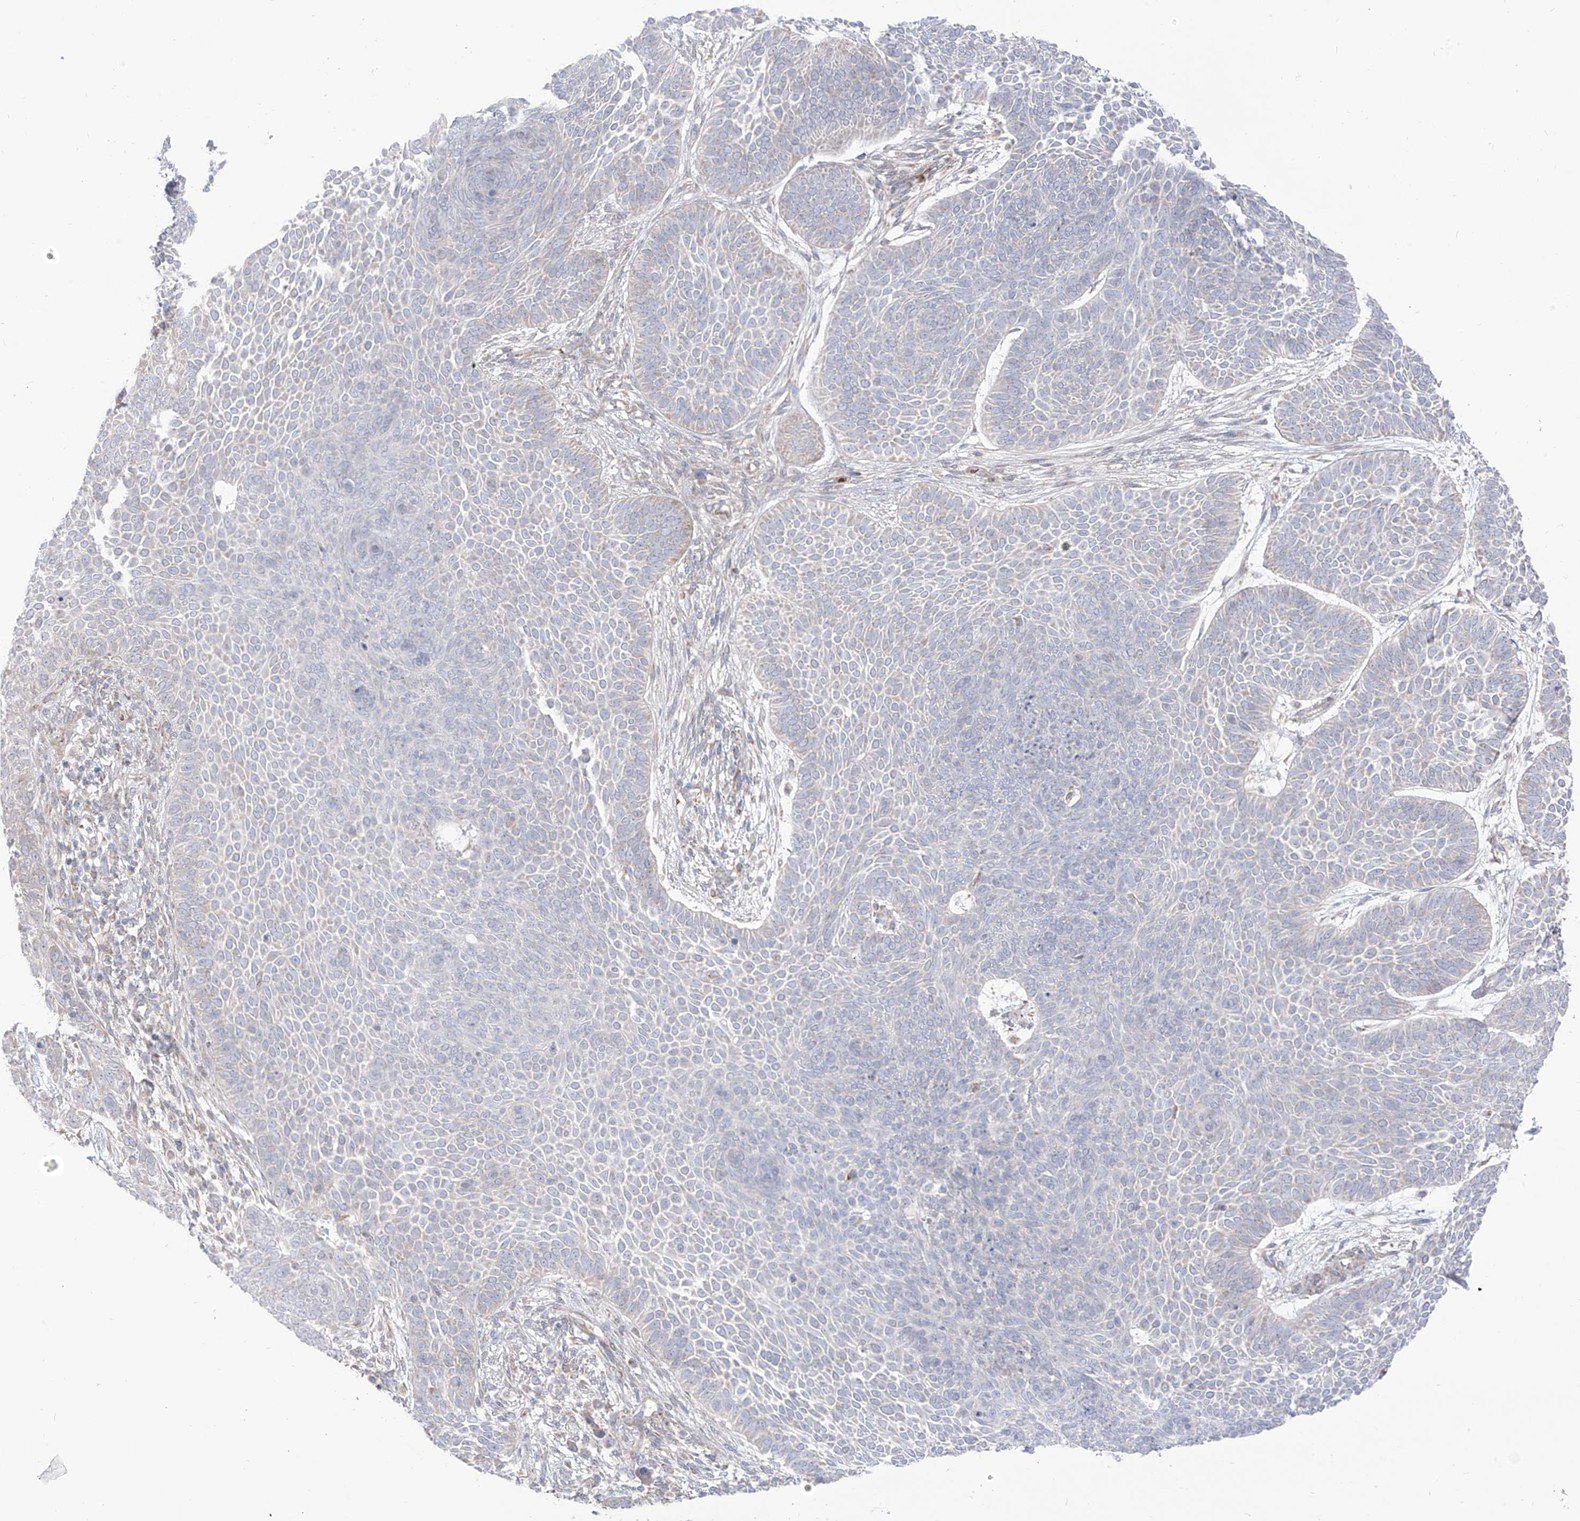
{"staining": {"intensity": "negative", "quantity": "none", "location": "none"}, "tissue": "skin cancer", "cell_type": "Tumor cells", "image_type": "cancer", "snomed": [{"axis": "morphology", "description": "Basal cell carcinoma"}, {"axis": "topography", "description": "Skin"}], "caption": "Tumor cells show no significant protein staining in skin cancer.", "gene": "ARHGEF40", "patient": {"sex": "male", "age": 85}}